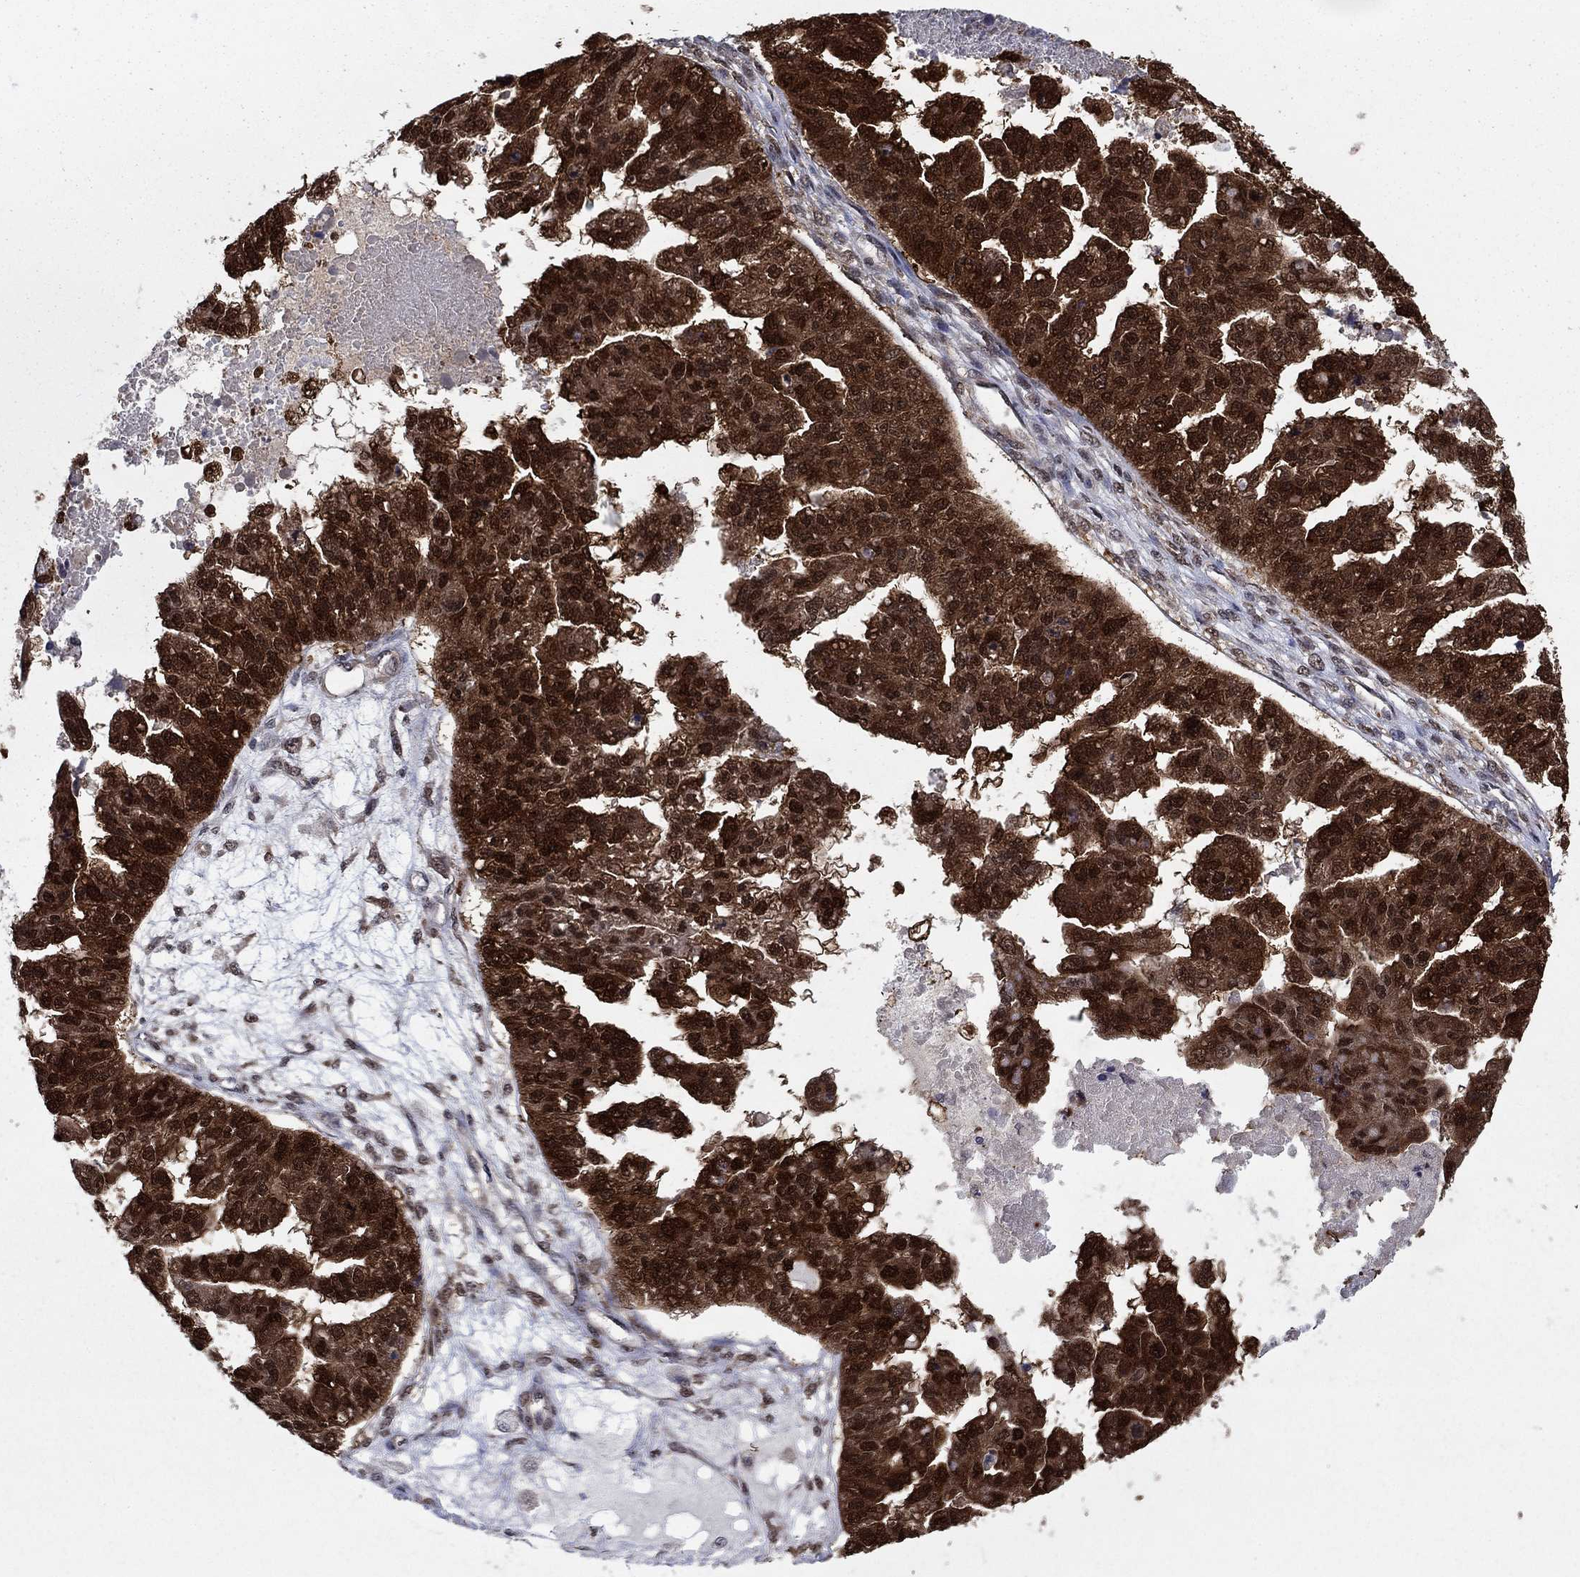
{"staining": {"intensity": "strong", "quantity": ">75%", "location": "cytoplasmic/membranous,nuclear"}, "tissue": "ovarian cancer", "cell_type": "Tumor cells", "image_type": "cancer", "snomed": [{"axis": "morphology", "description": "Cystadenocarcinoma, serous, NOS"}, {"axis": "topography", "description": "Ovary"}], "caption": "The histopathology image demonstrates a brown stain indicating the presence of a protein in the cytoplasmic/membranous and nuclear of tumor cells in ovarian cancer (serous cystadenocarcinoma).", "gene": "FKBP4", "patient": {"sex": "female", "age": 58}}